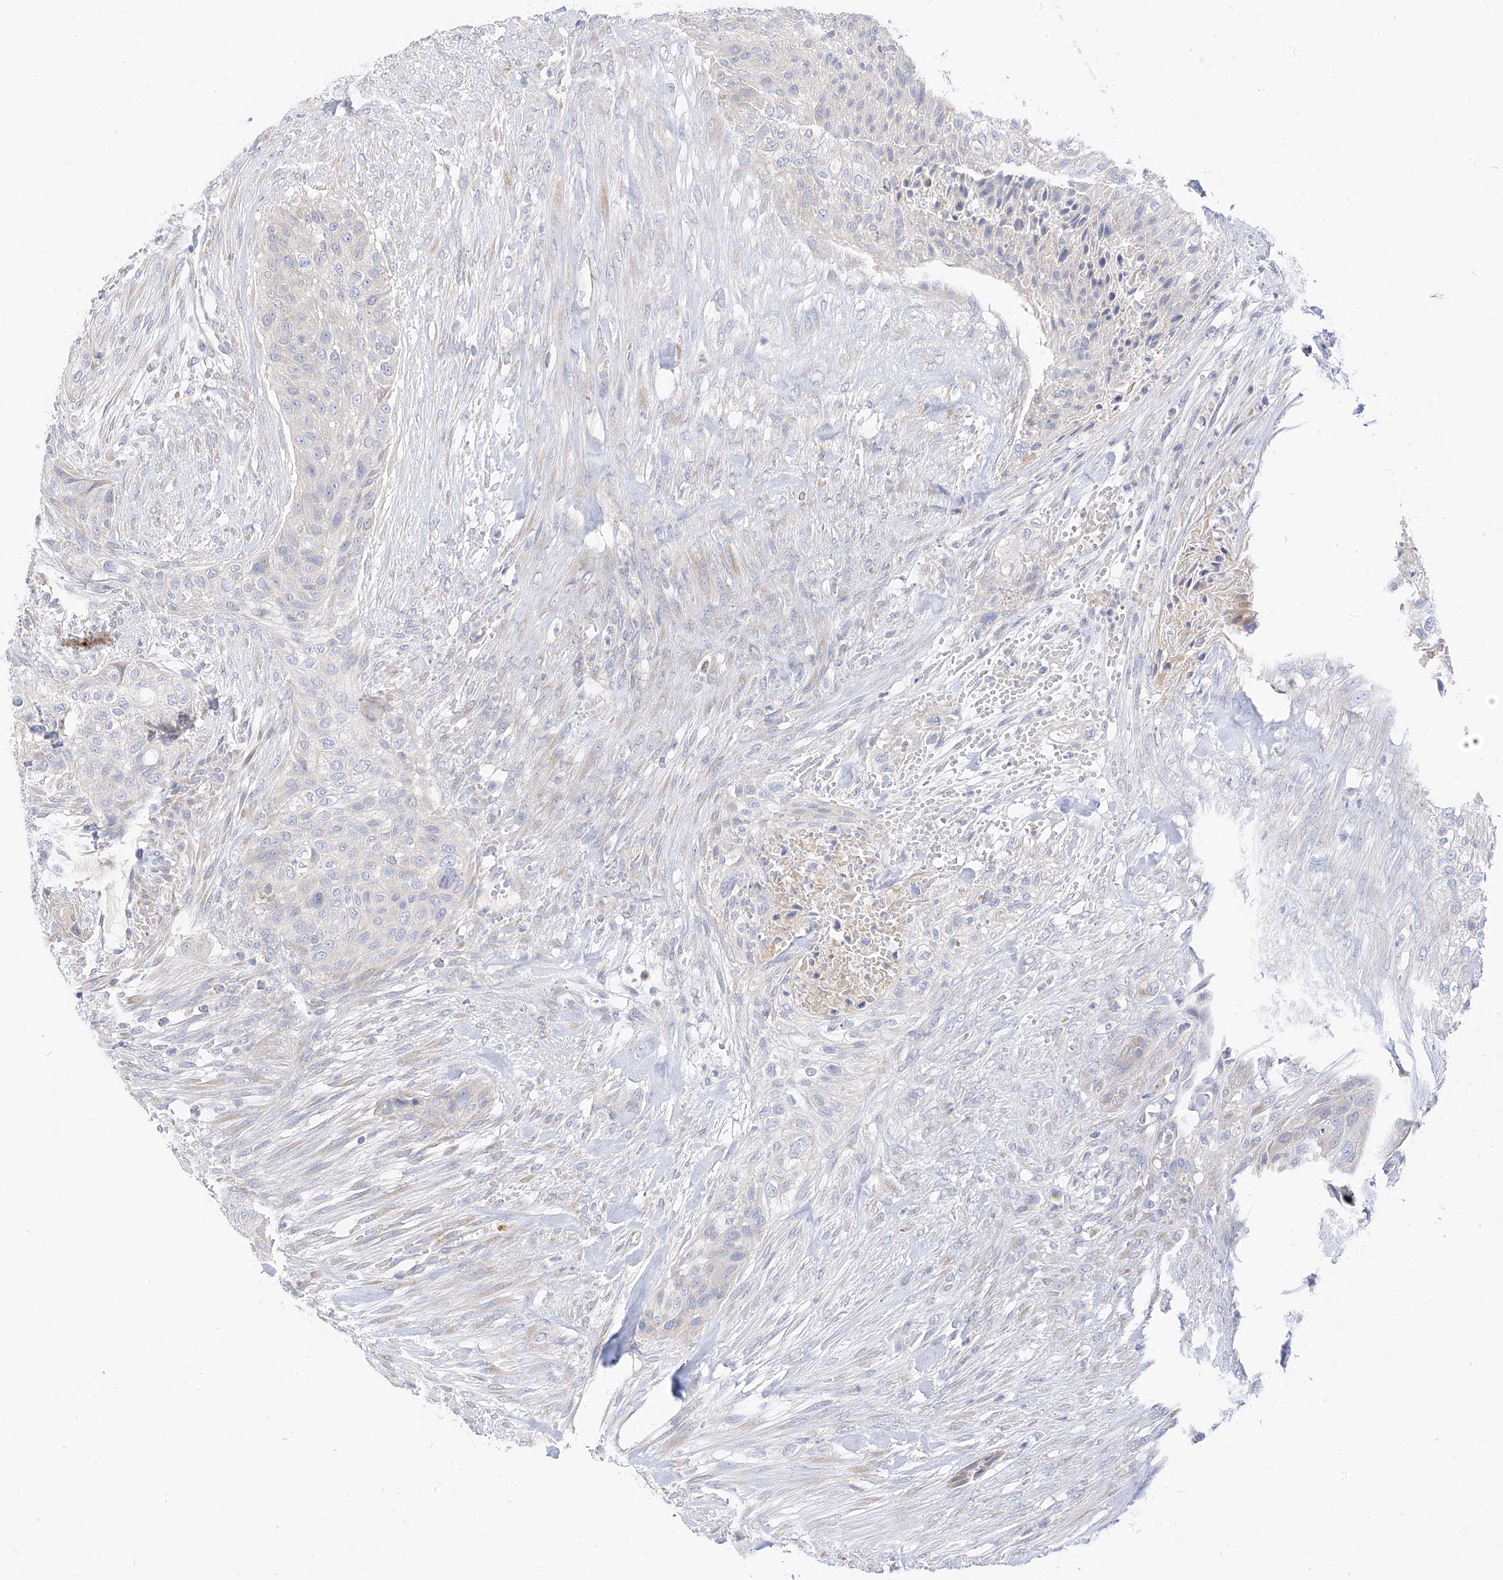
{"staining": {"intensity": "negative", "quantity": "none", "location": "none"}, "tissue": "urothelial cancer", "cell_type": "Tumor cells", "image_type": "cancer", "snomed": [{"axis": "morphology", "description": "Urothelial carcinoma, High grade"}, {"axis": "topography", "description": "Urinary bladder"}], "caption": "This photomicrograph is of urothelial carcinoma (high-grade) stained with immunohistochemistry (IHC) to label a protein in brown with the nuclei are counter-stained blue. There is no positivity in tumor cells.", "gene": "RASA2", "patient": {"sex": "male", "age": 35}}